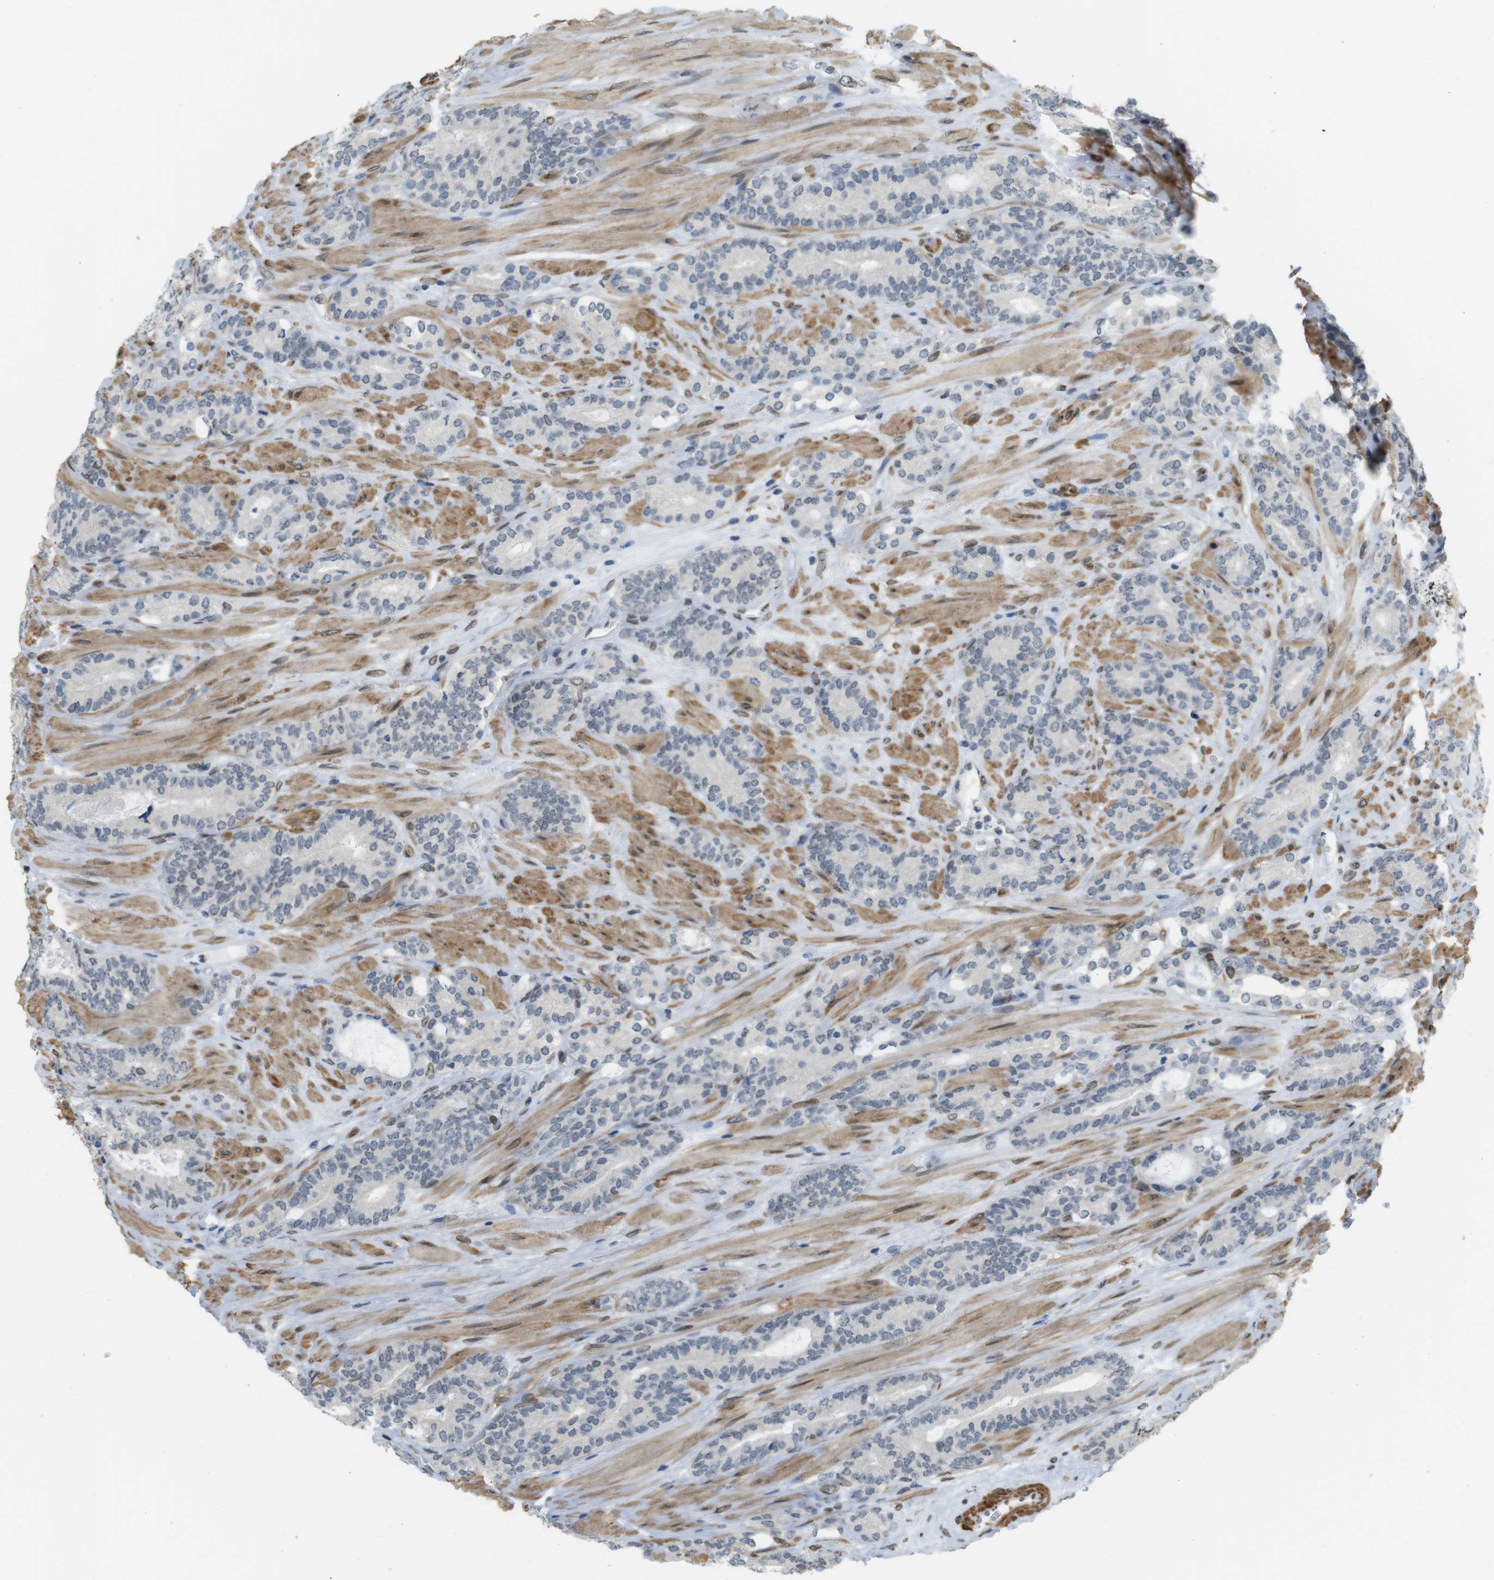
{"staining": {"intensity": "negative", "quantity": "none", "location": "none"}, "tissue": "prostate cancer", "cell_type": "Tumor cells", "image_type": "cancer", "snomed": [{"axis": "morphology", "description": "Adenocarcinoma, Low grade"}, {"axis": "topography", "description": "Prostate"}], "caption": "There is no significant positivity in tumor cells of adenocarcinoma (low-grade) (prostate).", "gene": "ARL6IP6", "patient": {"sex": "male", "age": 63}}